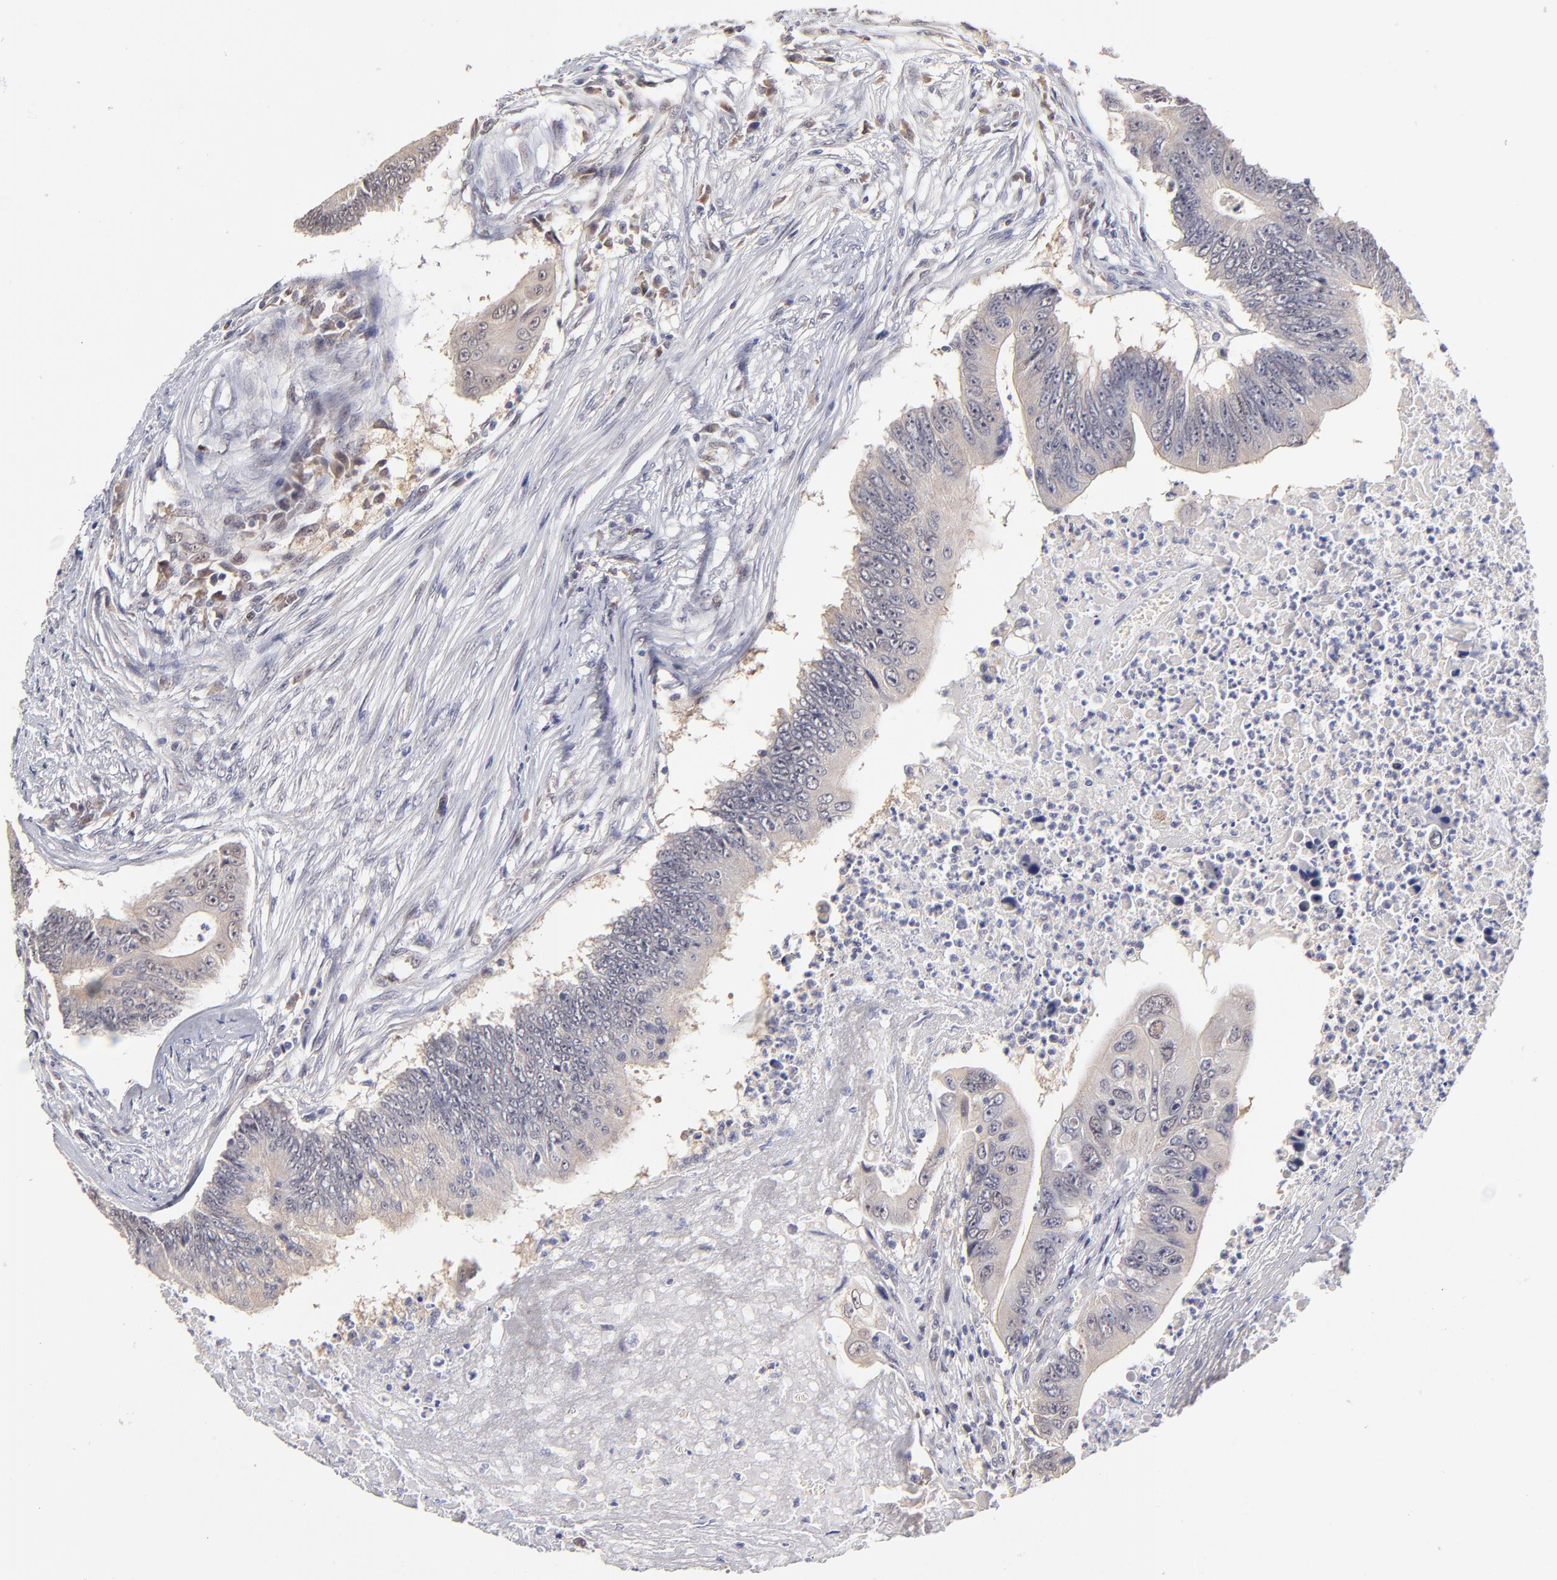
{"staining": {"intensity": "moderate", "quantity": ">75%", "location": "cytoplasmic/membranous"}, "tissue": "colorectal cancer", "cell_type": "Tumor cells", "image_type": "cancer", "snomed": [{"axis": "morphology", "description": "Adenocarcinoma, NOS"}, {"axis": "topography", "description": "Colon"}], "caption": "Immunohistochemistry (DAB) staining of human colorectal cancer (adenocarcinoma) shows moderate cytoplasmic/membranous protein expression in about >75% of tumor cells.", "gene": "ZNF10", "patient": {"sex": "male", "age": 65}}